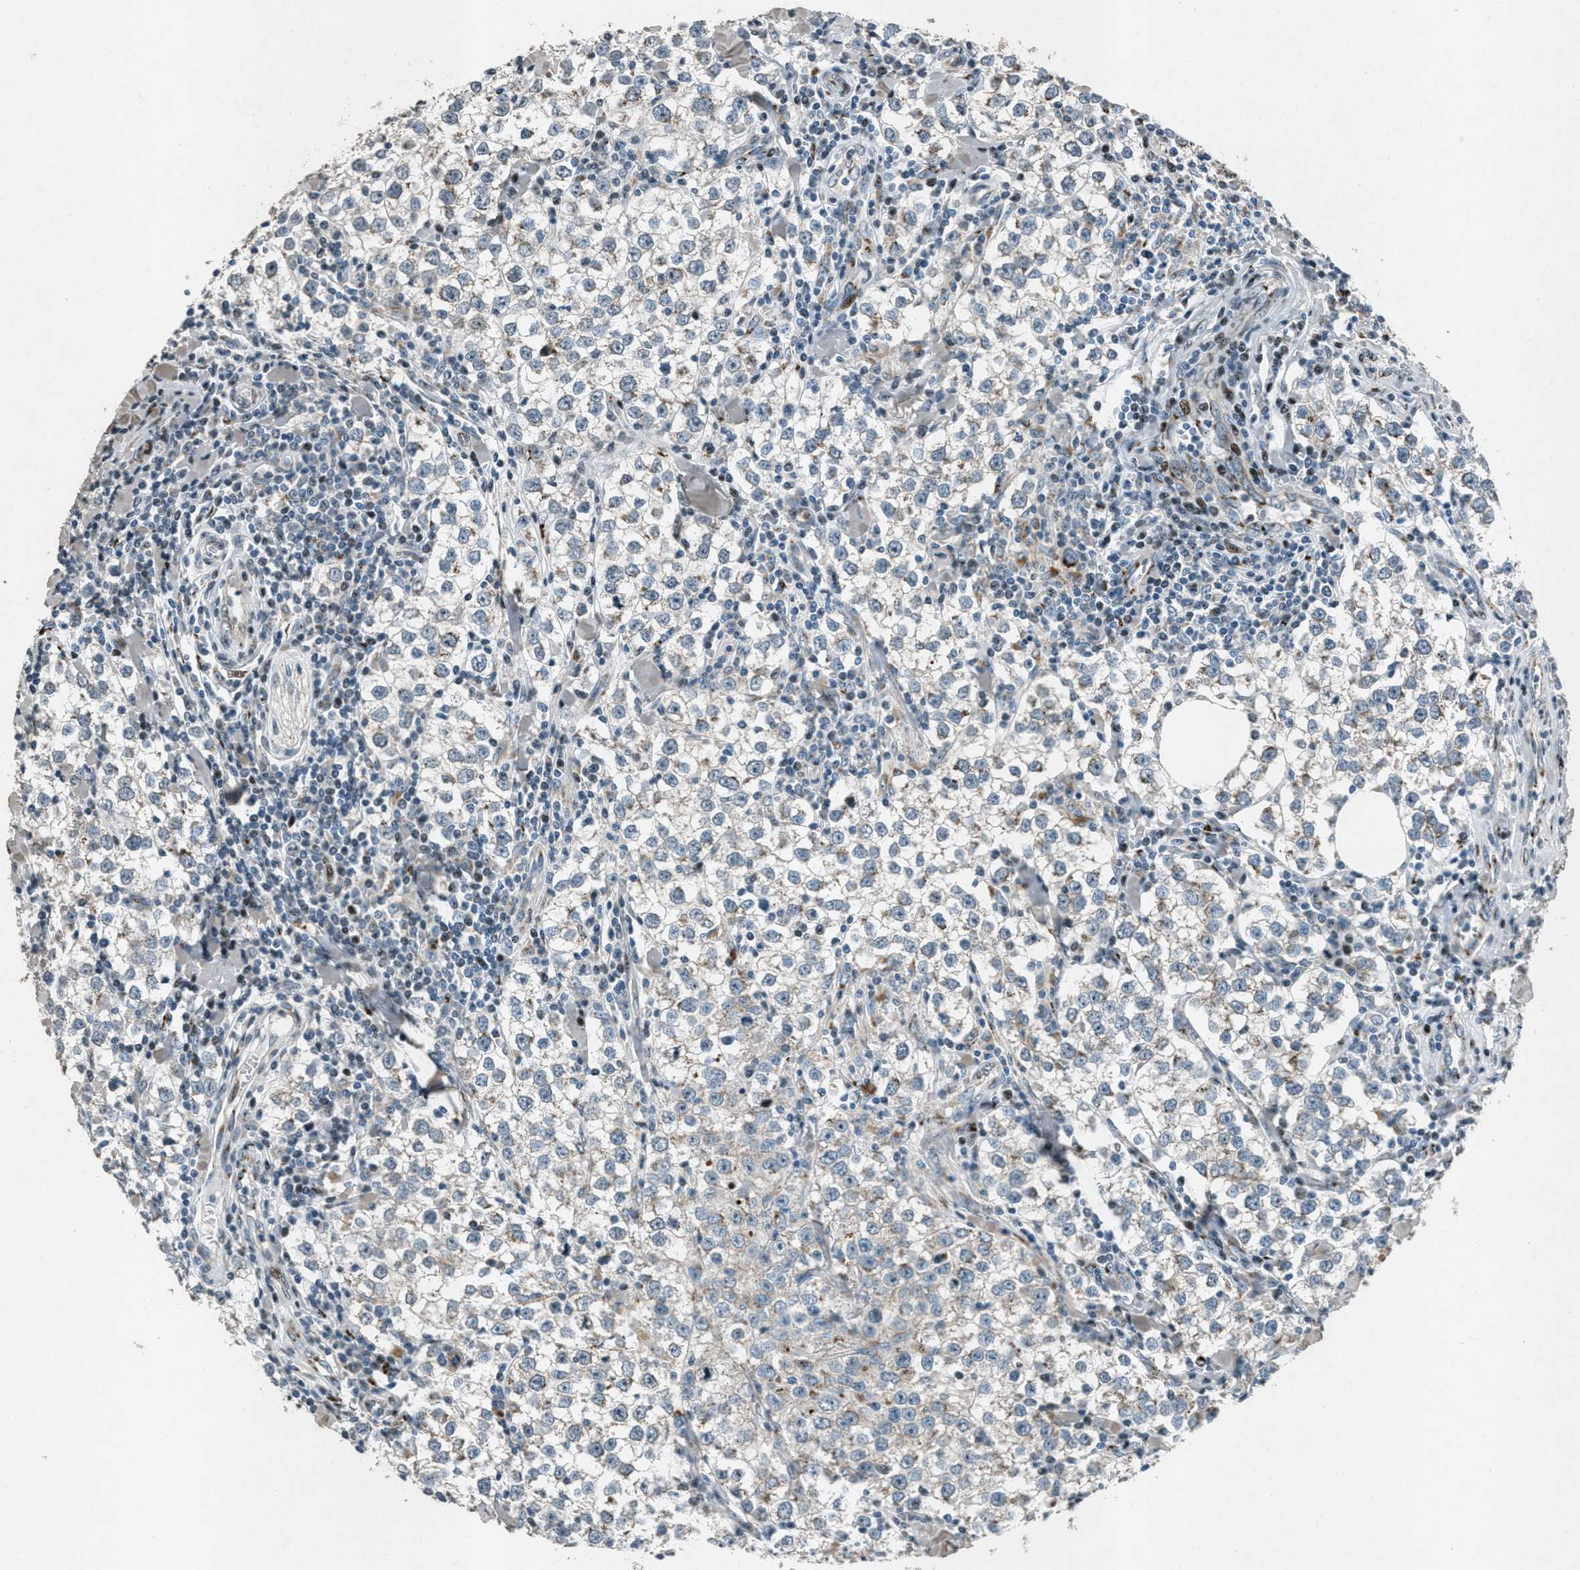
{"staining": {"intensity": "moderate", "quantity": "<25%", "location": "cytoplasmic/membranous"}, "tissue": "testis cancer", "cell_type": "Tumor cells", "image_type": "cancer", "snomed": [{"axis": "morphology", "description": "Seminoma, NOS"}, {"axis": "morphology", "description": "Carcinoma, Embryonal, NOS"}, {"axis": "topography", "description": "Testis"}], "caption": "DAB immunohistochemical staining of testis cancer (seminoma) displays moderate cytoplasmic/membranous protein positivity in about <25% of tumor cells. Nuclei are stained in blue.", "gene": "GPC6", "patient": {"sex": "male", "age": 36}}